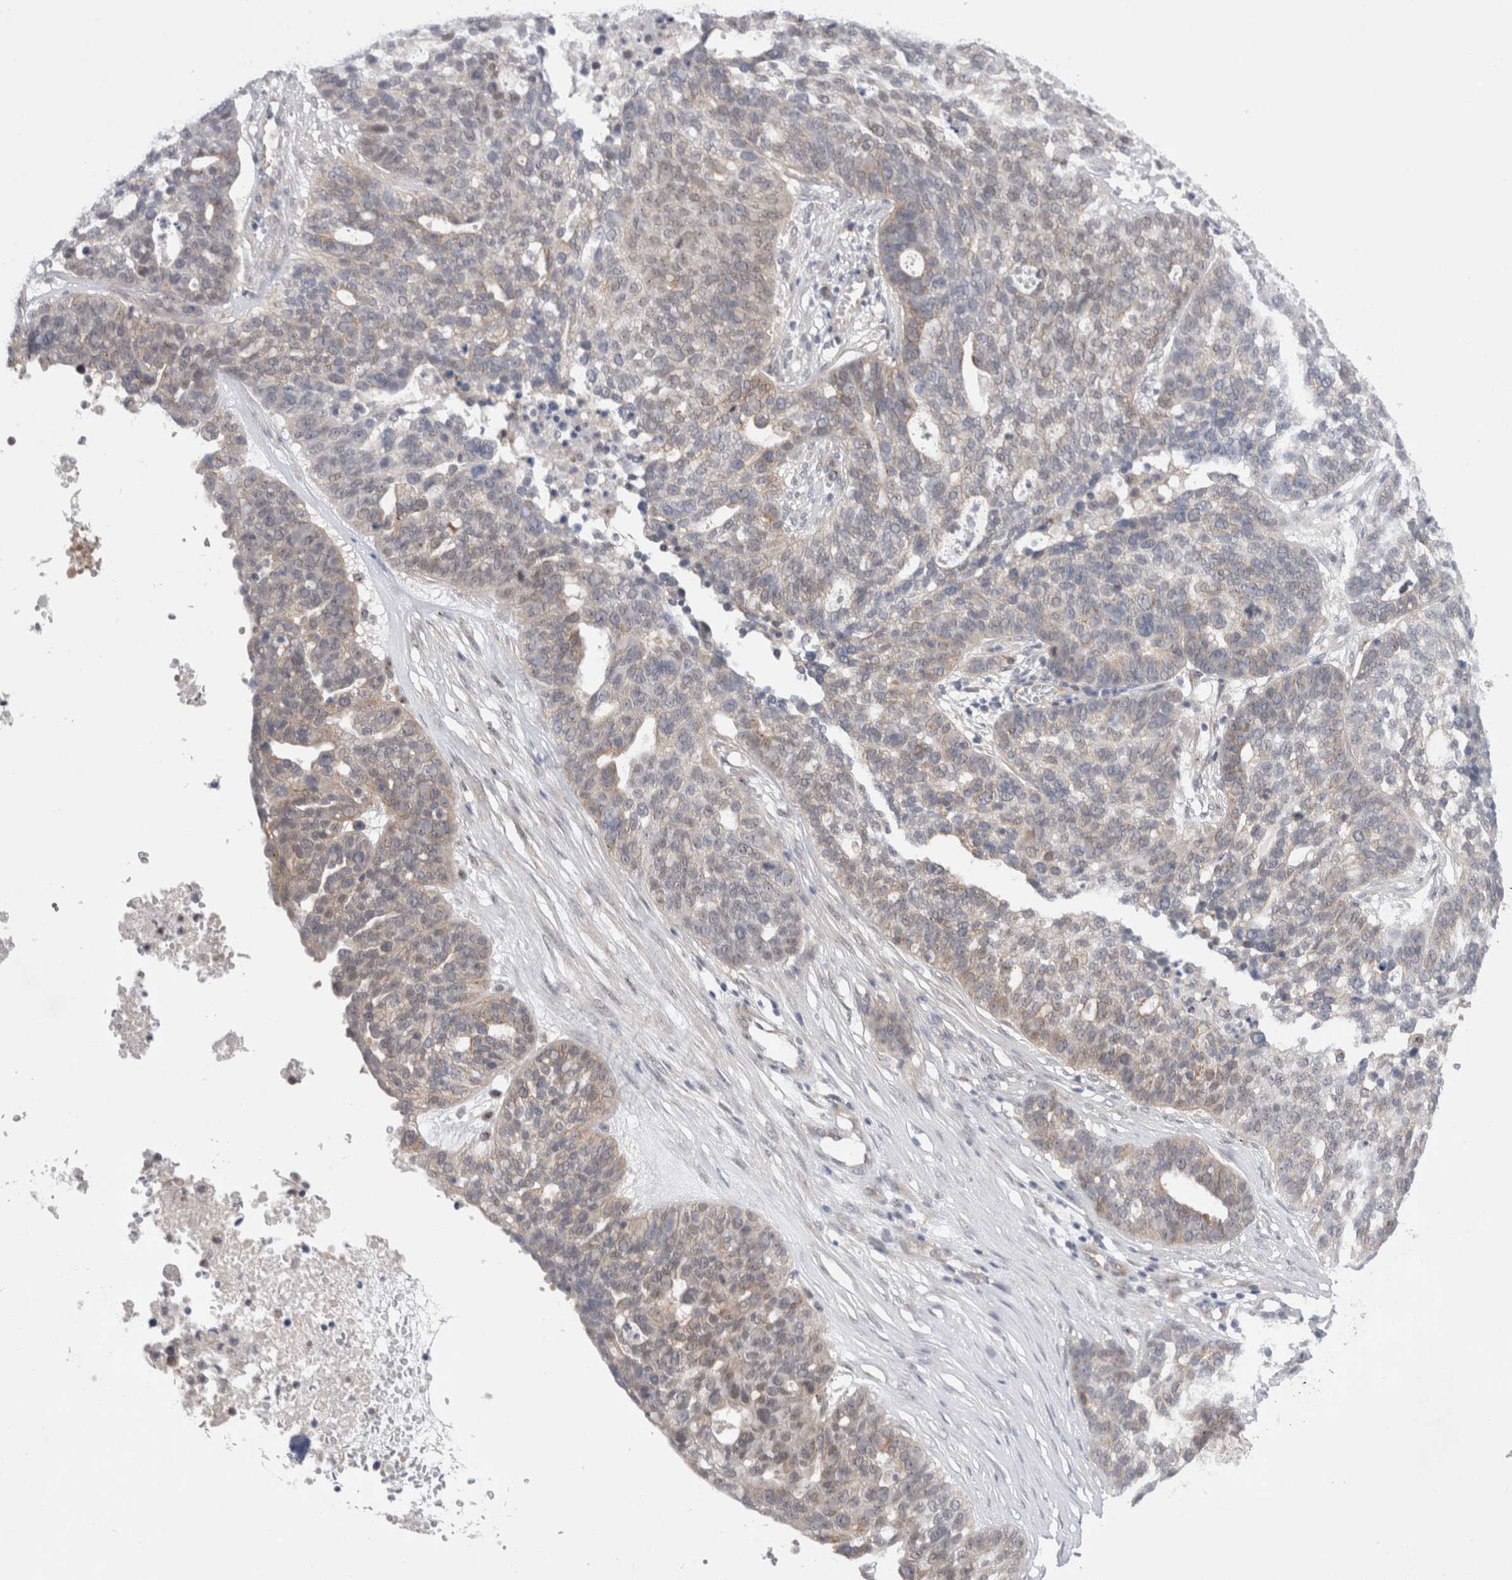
{"staining": {"intensity": "weak", "quantity": "<25%", "location": "cytoplasmic/membranous"}, "tissue": "ovarian cancer", "cell_type": "Tumor cells", "image_type": "cancer", "snomed": [{"axis": "morphology", "description": "Cystadenocarcinoma, serous, NOS"}, {"axis": "topography", "description": "Ovary"}], "caption": "Ovarian cancer stained for a protein using immunohistochemistry exhibits no staining tumor cells.", "gene": "BICD2", "patient": {"sex": "female", "age": 59}}